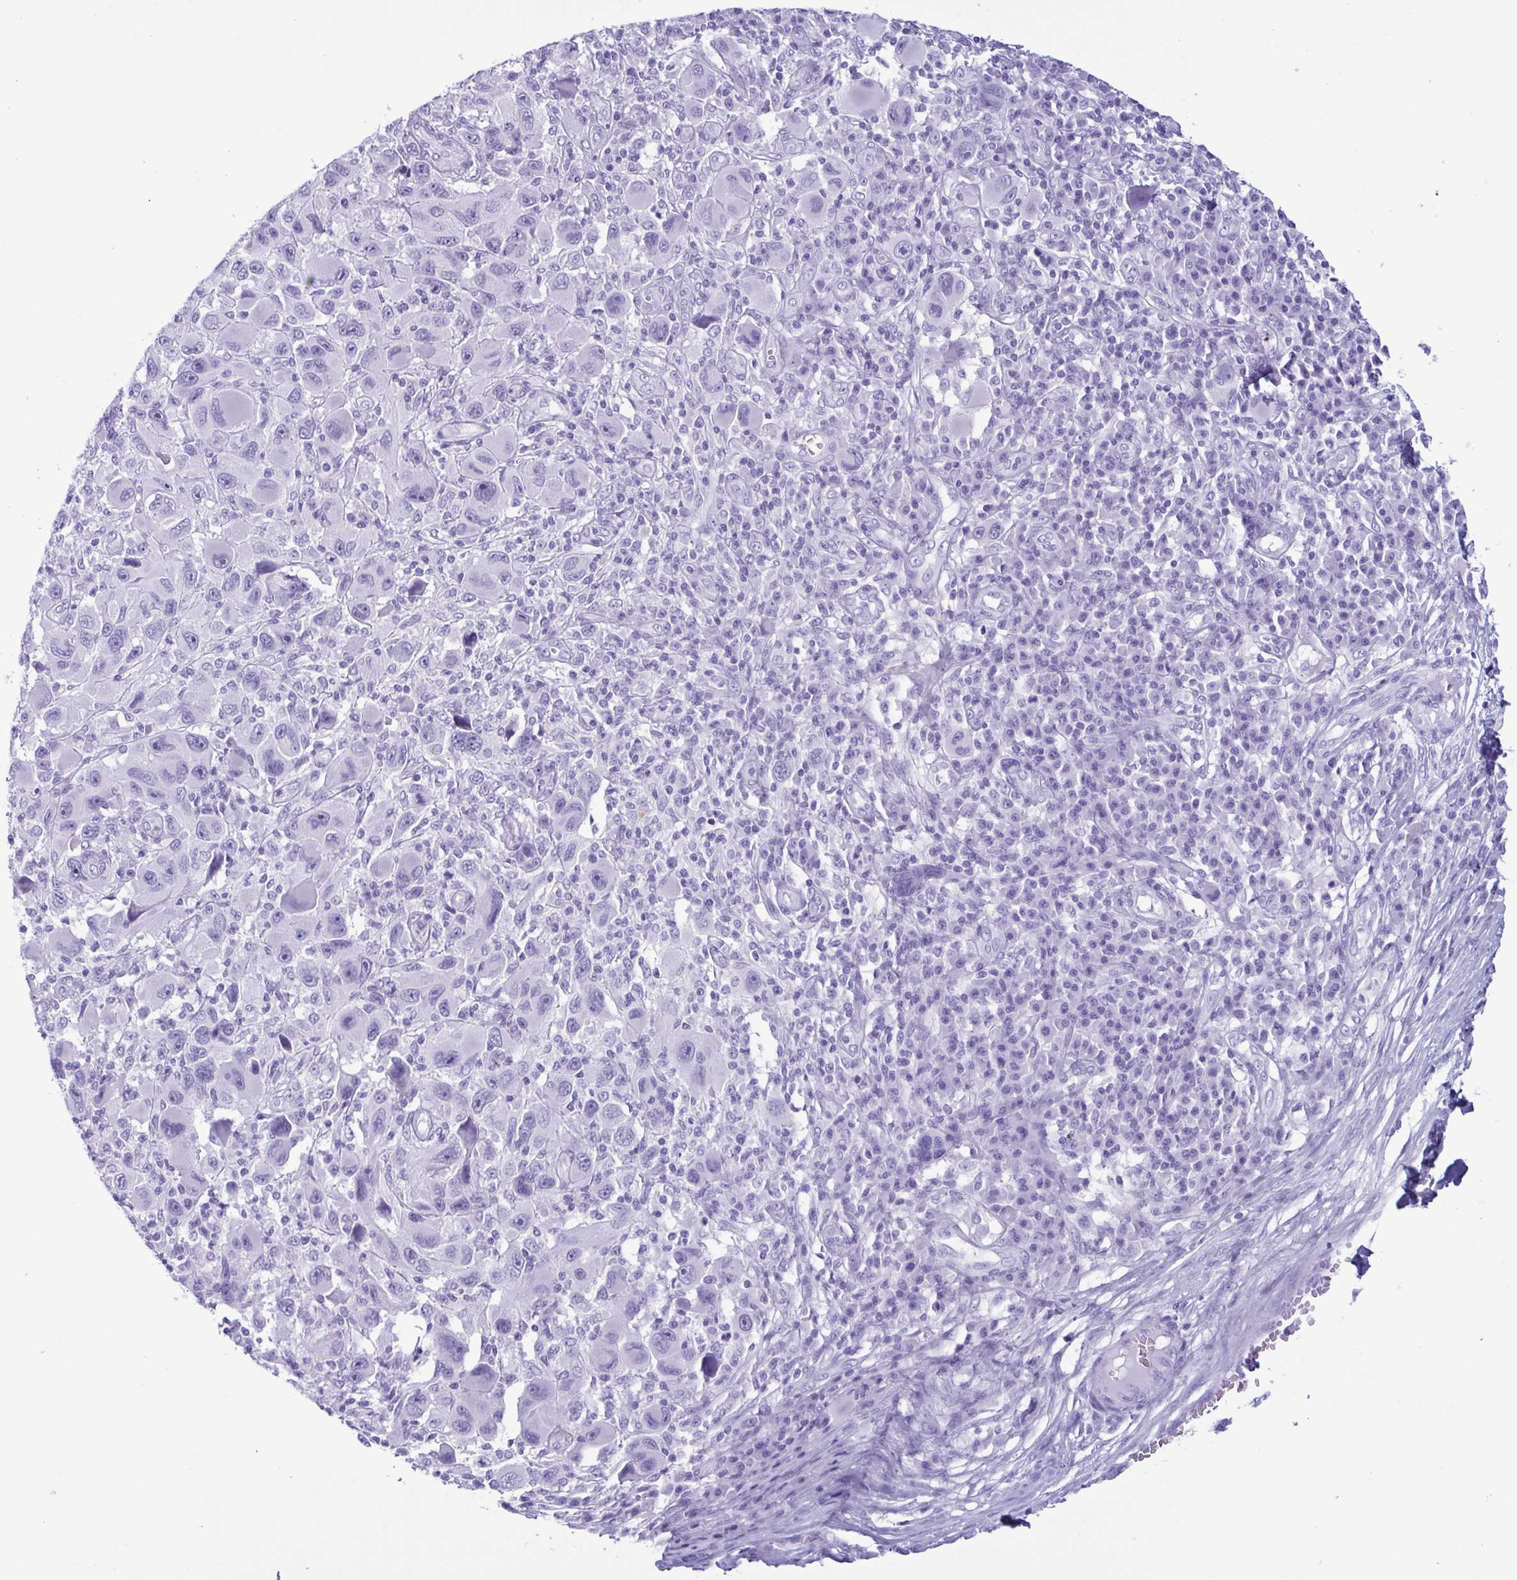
{"staining": {"intensity": "negative", "quantity": "none", "location": "none"}, "tissue": "melanoma", "cell_type": "Tumor cells", "image_type": "cancer", "snomed": [{"axis": "morphology", "description": "Malignant melanoma, NOS"}, {"axis": "topography", "description": "Skin"}], "caption": "Tumor cells are negative for protein expression in human malignant melanoma.", "gene": "LTF", "patient": {"sex": "male", "age": 53}}